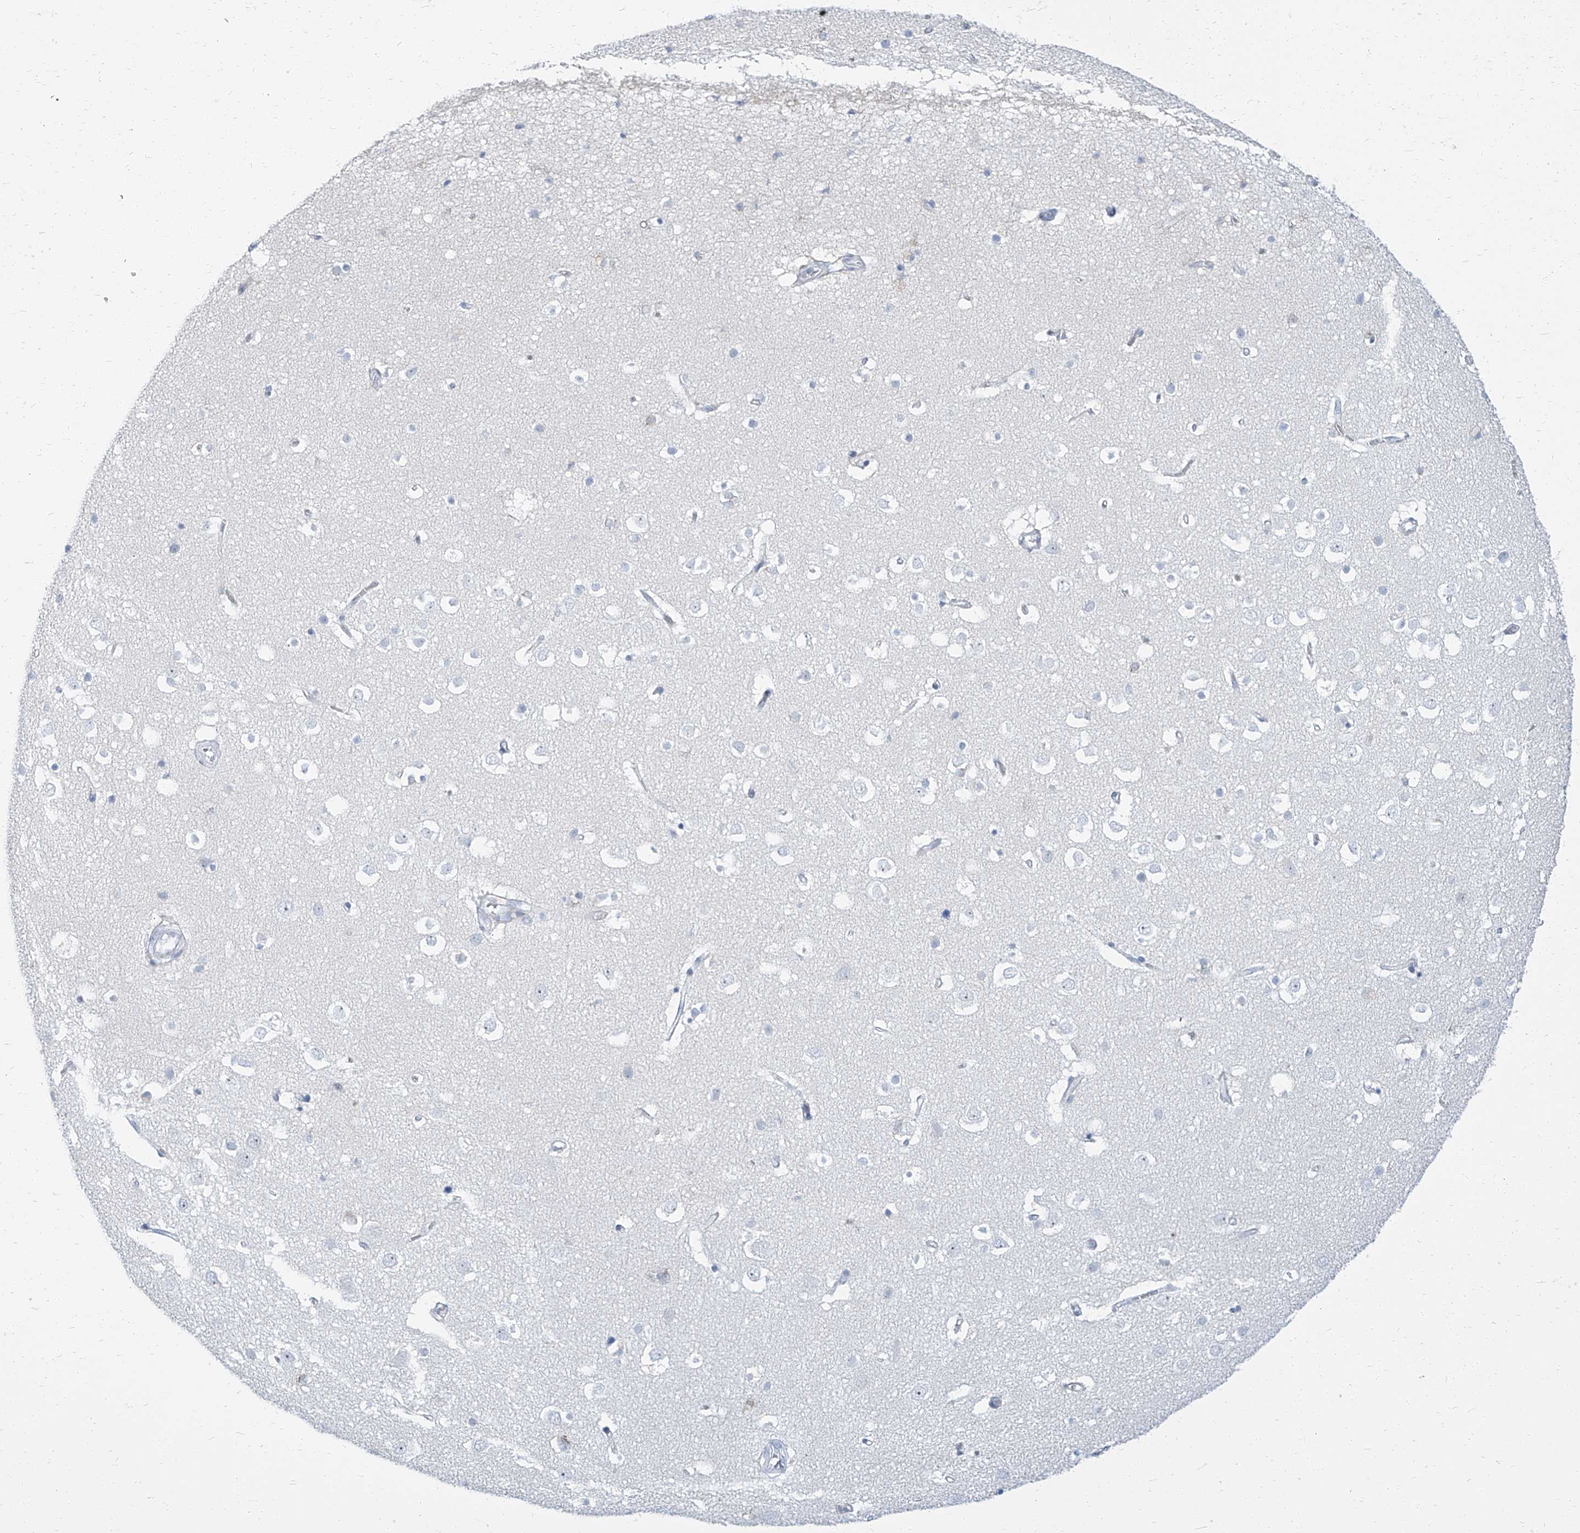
{"staining": {"intensity": "negative", "quantity": "none", "location": "none"}, "tissue": "cerebral cortex", "cell_type": "Endothelial cells", "image_type": "normal", "snomed": [{"axis": "morphology", "description": "Normal tissue, NOS"}, {"axis": "topography", "description": "Cerebral cortex"}], "caption": "A histopathology image of cerebral cortex stained for a protein exhibits no brown staining in endothelial cells.", "gene": "TXLNB", "patient": {"sex": "male", "age": 54}}